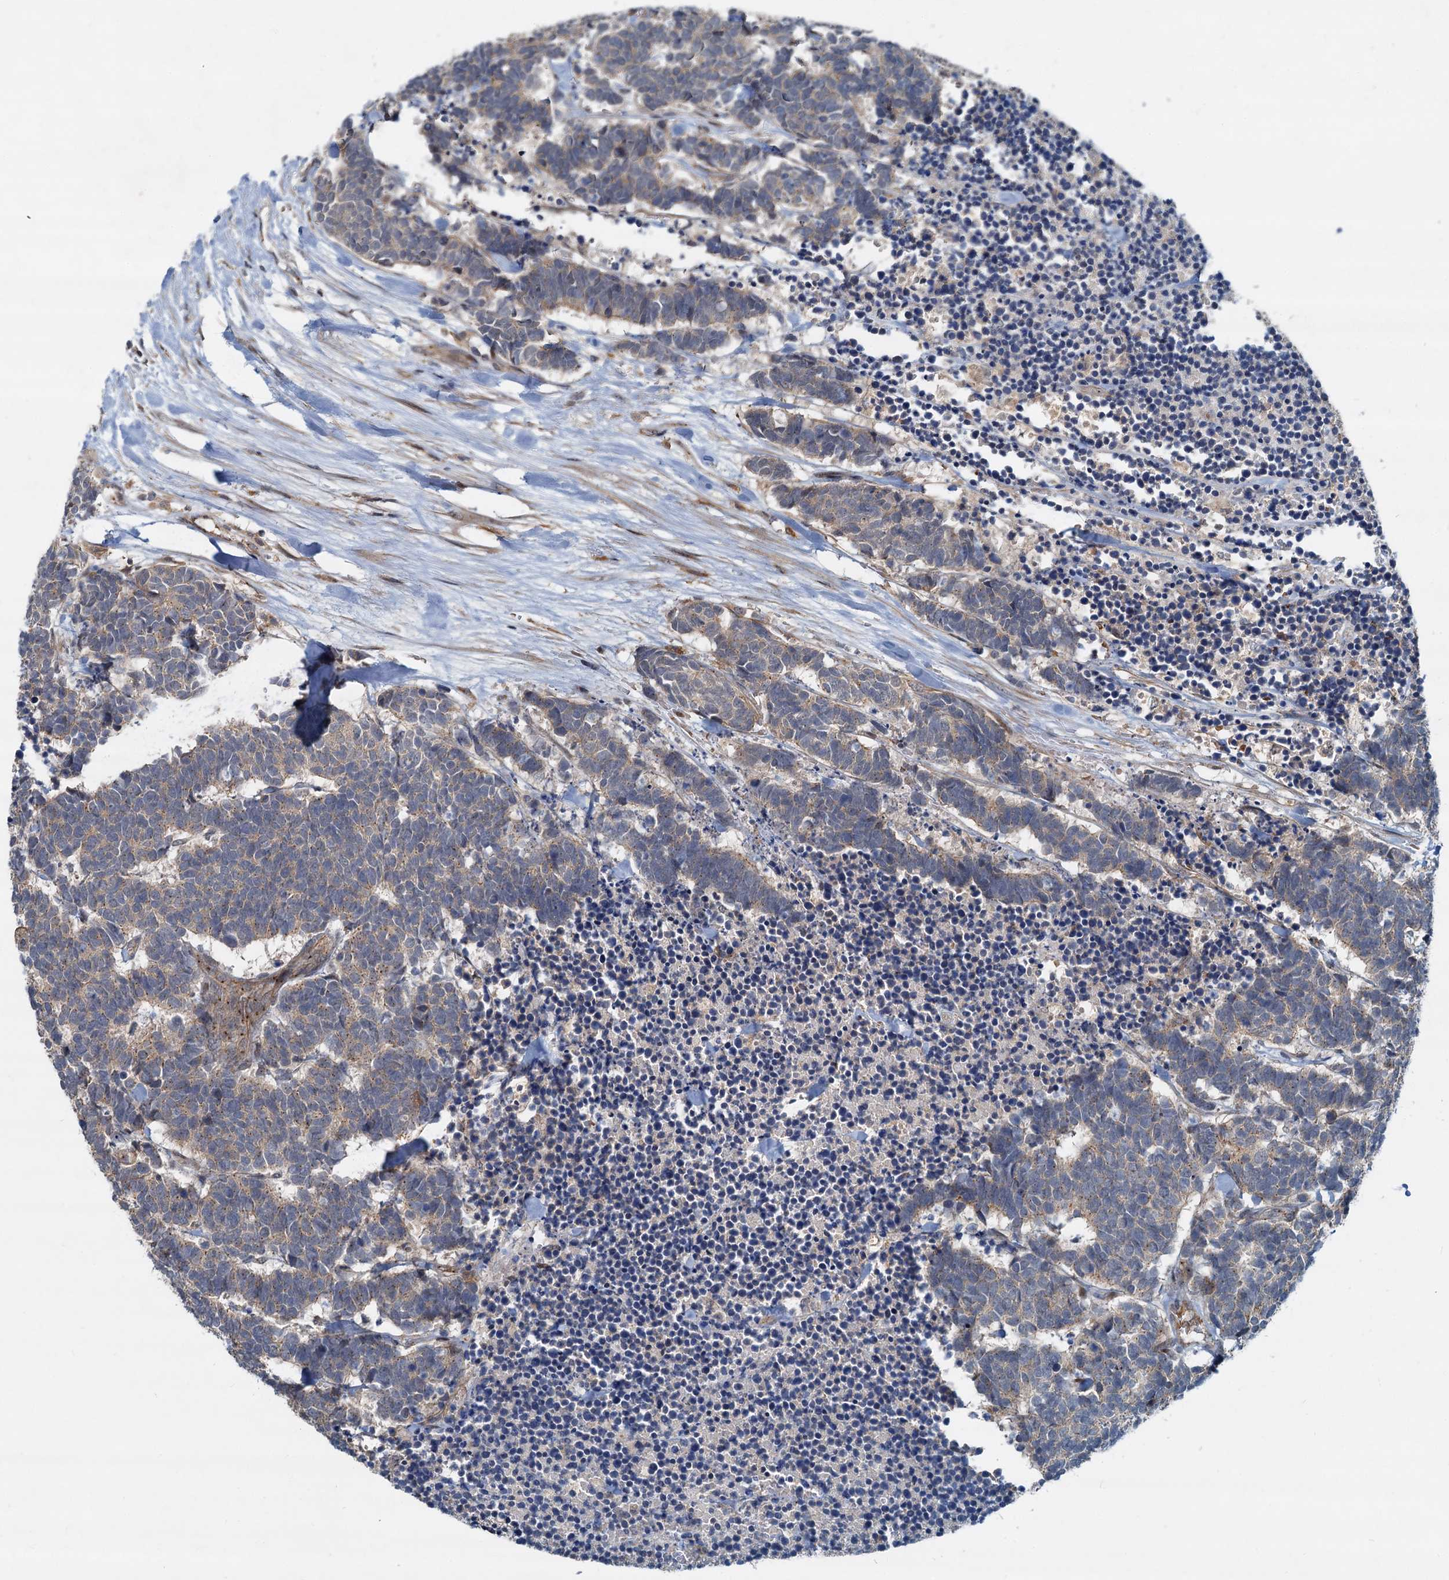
{"staining": {"intensity": "weak", "quantity": "25%-75%", "location": "cytoplasmic/membranous"}, "tissue": "carcinoid", "cell_type": "Tumor cells", "image_type": "cancer", "snomed": [{"axis": "morphology", "description": "Carcinoma, NOS"}, {"axis": "morphology", "description": "Carcinoid, malignant, NOS"}, {"axis": "topography", "description": "Urinary bladder"}], "caption": "Immunohistochemistry (IHC) of carcinoma shows low levels of weak cytoplasmic/membranous positivity in about 25%-75% of tumor cells. (Brightfield microscopy of DAB IHC at high magnification).", "gene": "CEP68", "patient": {"sex": "male", "age": 57}}